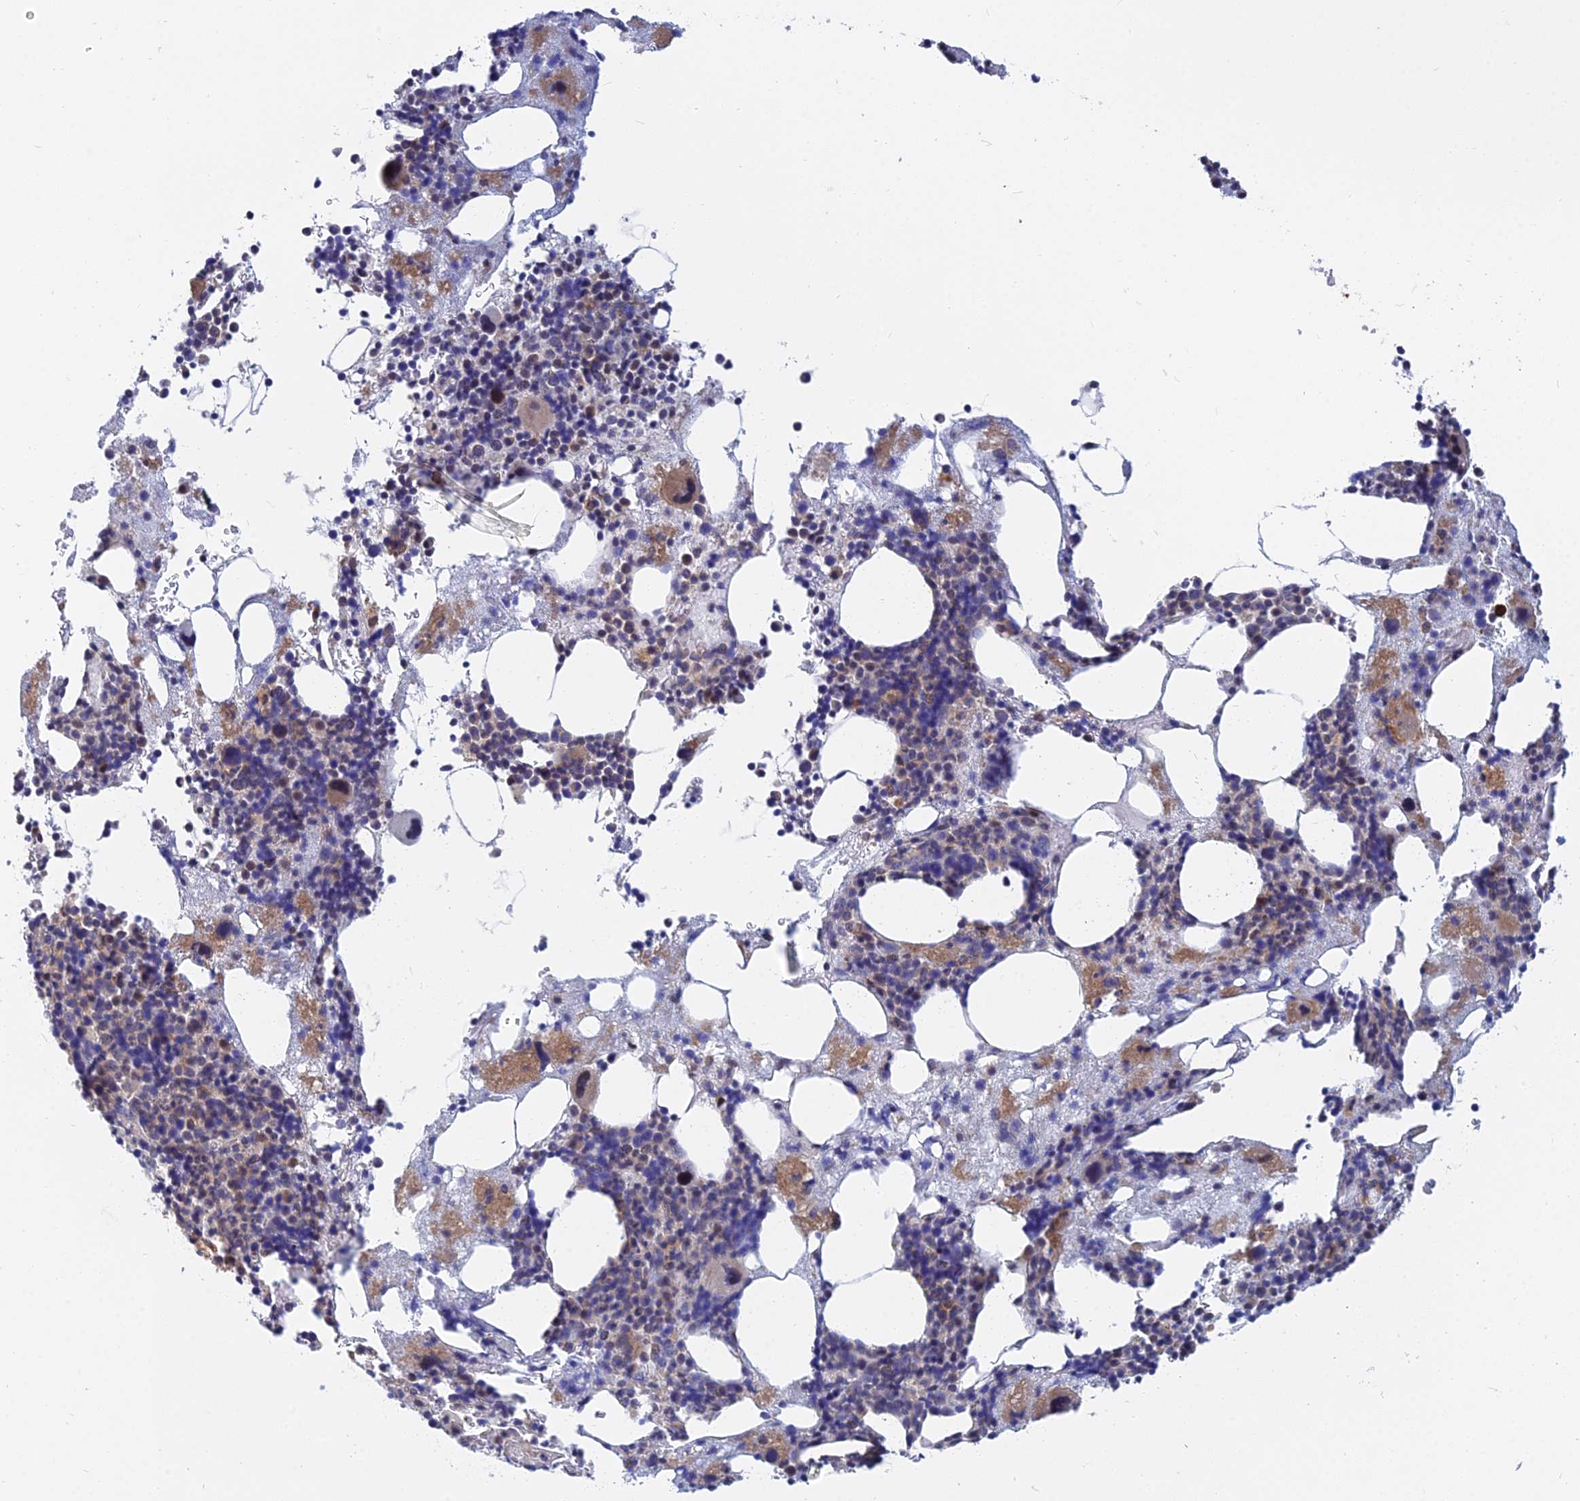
{"staining": {"intensity": "moderate", "quantity": "<25%", "location": "cytoplasmic/membranous"}, "tissue": "bone marrow", "cell_type": "Hematopoietic cells", "image_type": "normal", "snomed": [{"axis": "morphology", "description": "Normal tissue, NOS"}, {"axis": "topography", "description": "Bone marrow"}], "caption": "A histopathology image of bone marrow stained for a protein reveals moderate cytoplasmic/membranous brown staining in hematopoietic cells. Immunohistochemistry (ihc) stains the protein of interest in brown and the nuclei are stained blue.", "gene": "B3GALT4", "patient": {"sex": "male", "age": 75}}